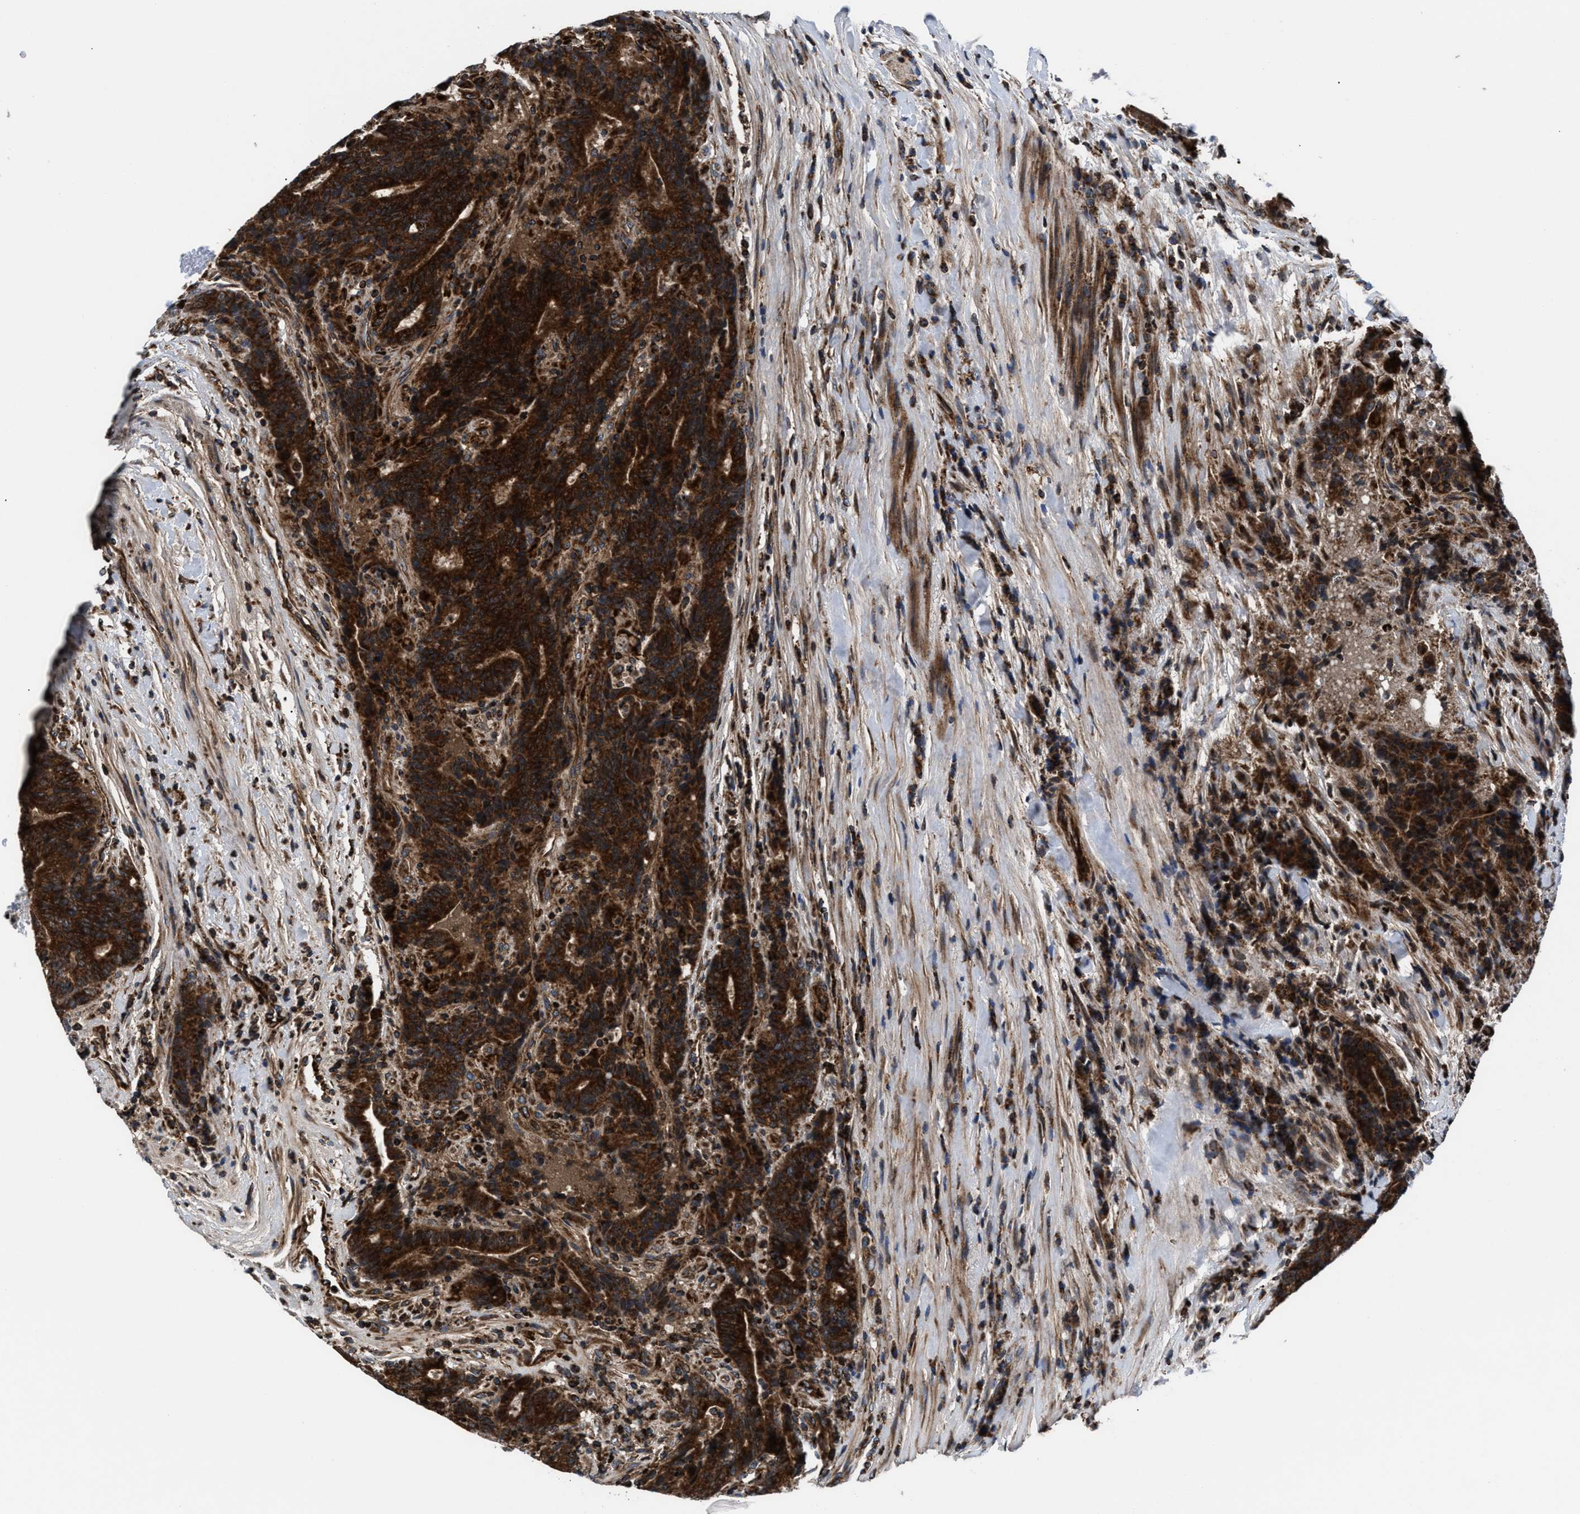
{"staining": {"intensity": "strong", "quantity": ">75%", "location": "cytoplasmic/membranous"}, "tissue": "colorectal cancer", "cell_type": "Tumor cells", "image_type": "cancer", "snomed": [{"axis": "morphology", "description": "Normal tissue, NOS"}, {"axis": "morphology", "description": "Adenocarcinoma, NOS"}, {"axis": "topography", "description": "Colon"}], "caption": "Tumor cells demonstrate strong cytoplasmic/membranous staining in about >75% of cells in colorectal adenocarcinoma. (Stains: DAB (3,3'-diaminobenzidine) in brown, nuclei in blue, Microscopy: brightfield microscopy at high magnification).", "gene": "PRR15L", "patient": {"sex": "female", "age": 75}}